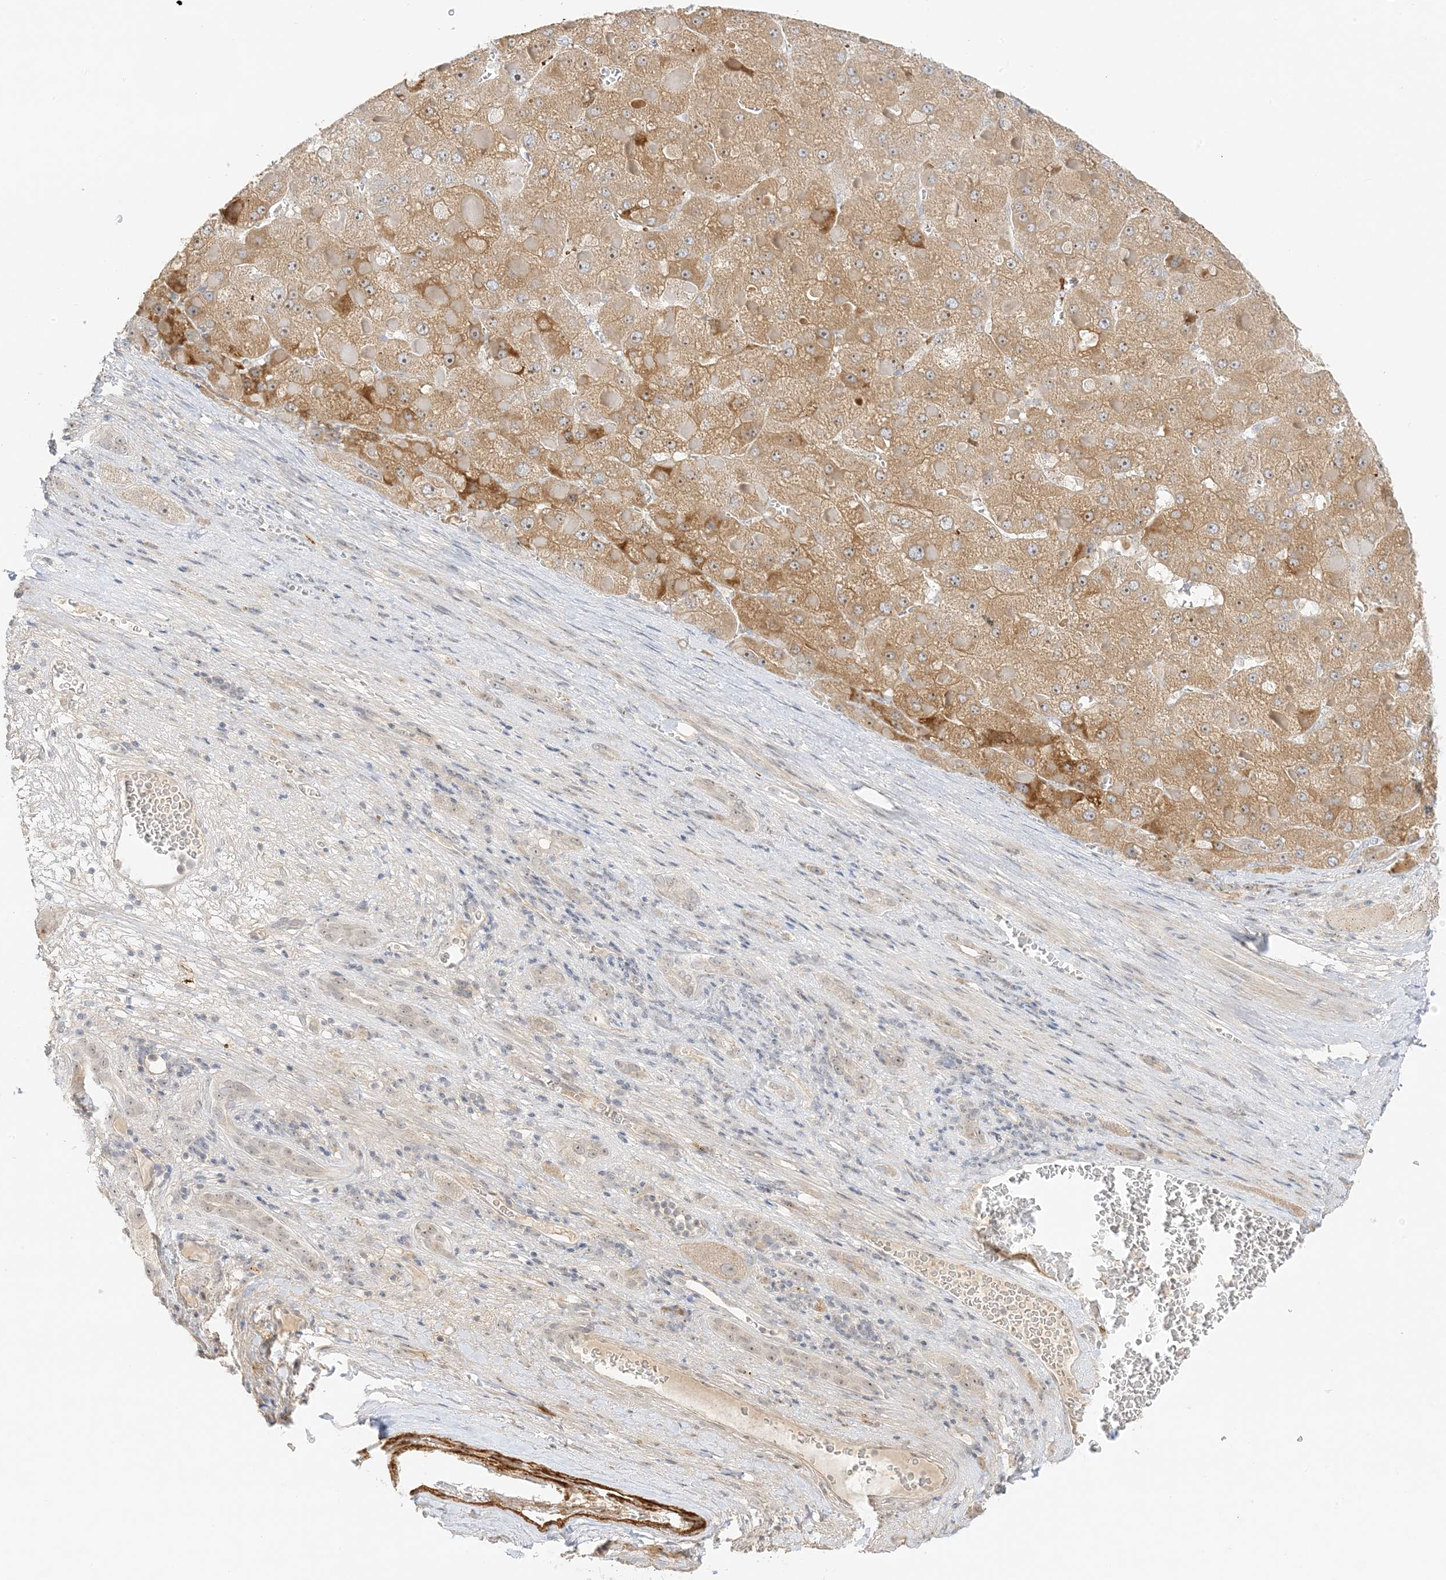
{"staining": {"intensity": "moderate", "quantity": ">75%", "location": "cytoplasmic/membranous,nuclear"}, "tissue": "liver cancer", "cell_type": "Tumor cells", "image_type": "cancer", "snomed": [{"axis": "morphology", "description": "Carcinoma, Hepatocellular, NOS"}, {"axis": "topography", "description": "Liver"}], "caption": "Tumor cells show medium levels of moderate cytoplasmic/membranous and nuclear expression in approximately >75% of cells in human liver cancer (hepatocellular carcinoma).", "gene": "ETAA1", "patient": {"sex": "female", "age": 73}}